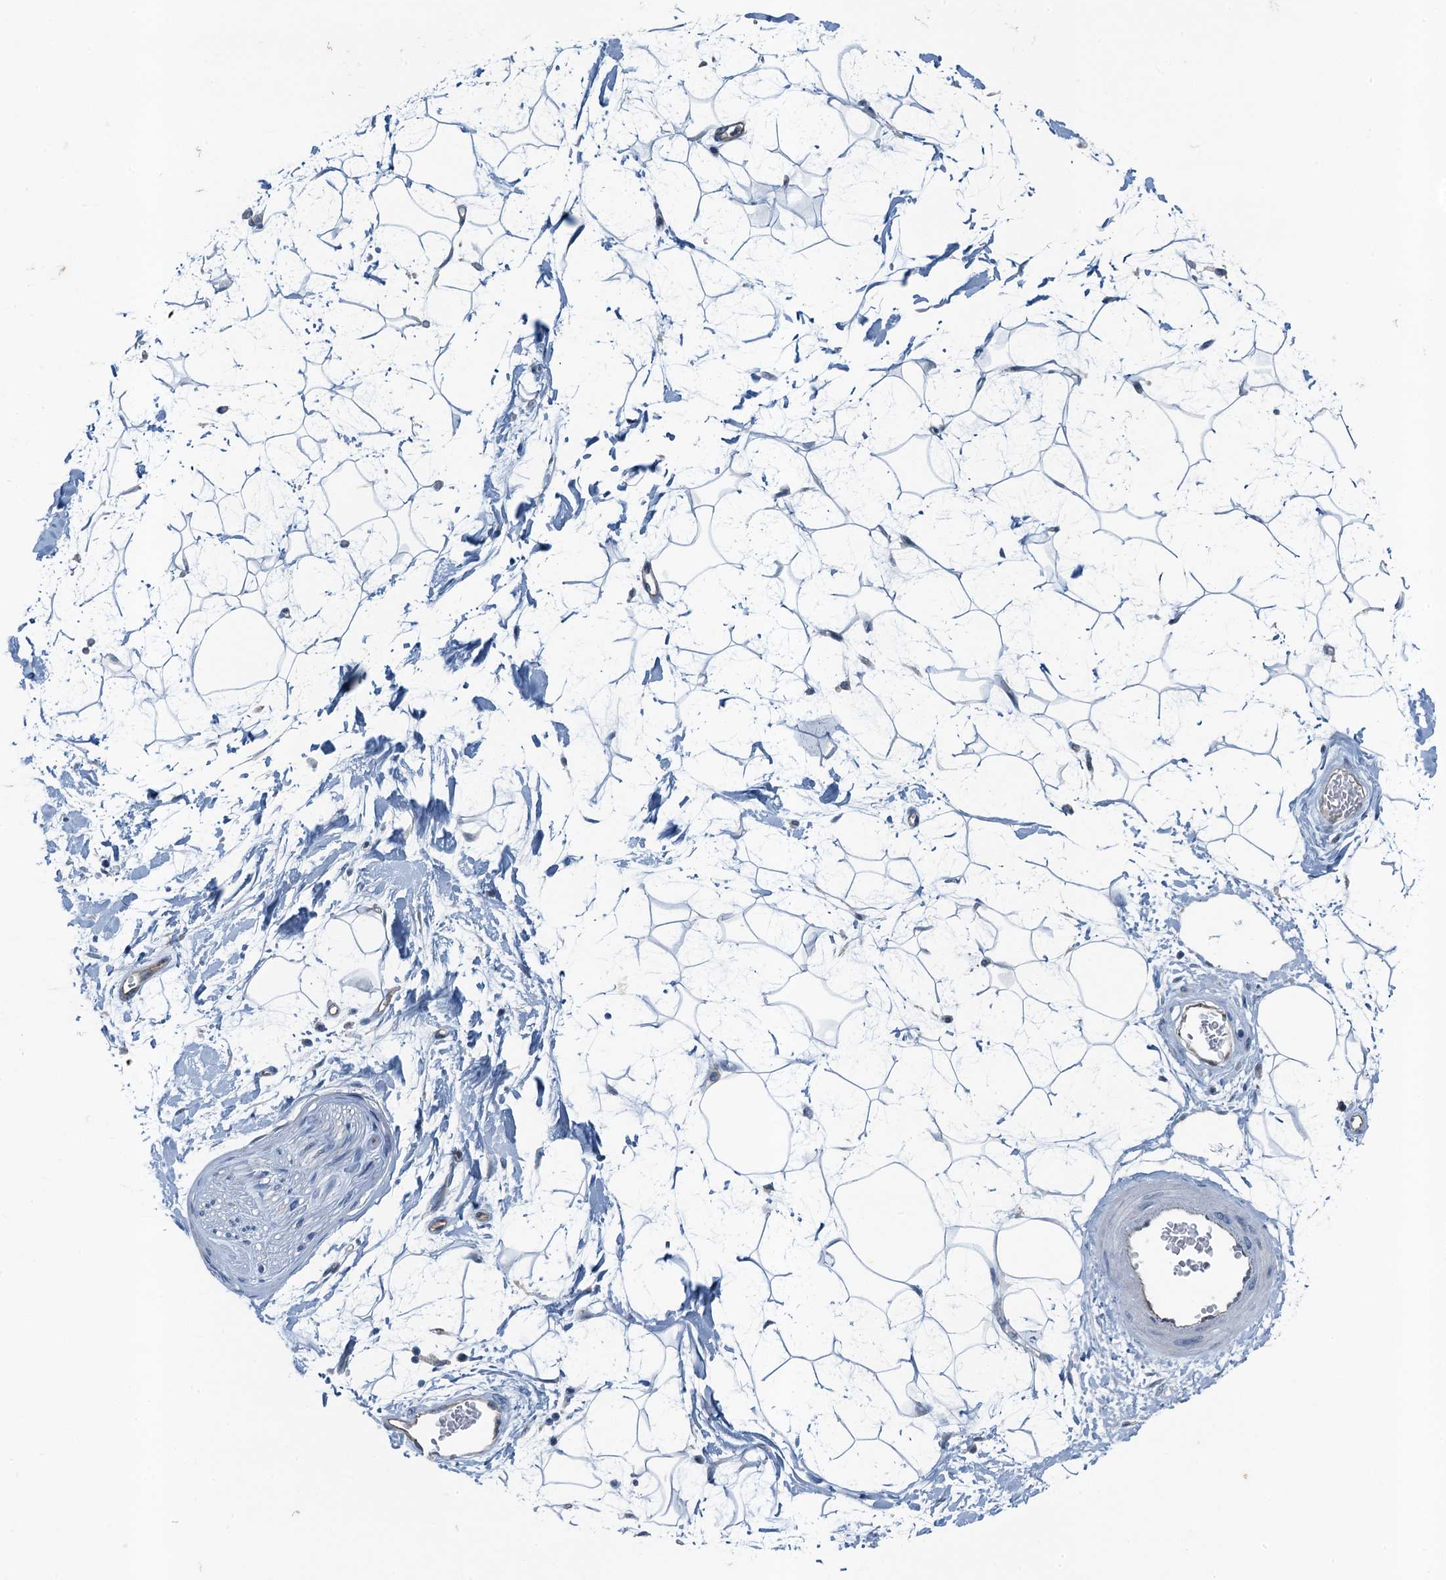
{"staining": {"intensity": "negative", "quantity": "none", "location": "none"}, "tissue": "adipose tissue", "cell_type": "Adipocytes", "image_type": "normal", "snomed": [{"axis": "morphology", "description": "Normal tissue, NOS"}, {"axis": "topography", "description": "Soft tissue"}], "caption": "The image reveals no significant positivity in adipocytes of adipose tissue.", "gene": "GFOD2", "patient": {"sex": "male", "age": 72}}